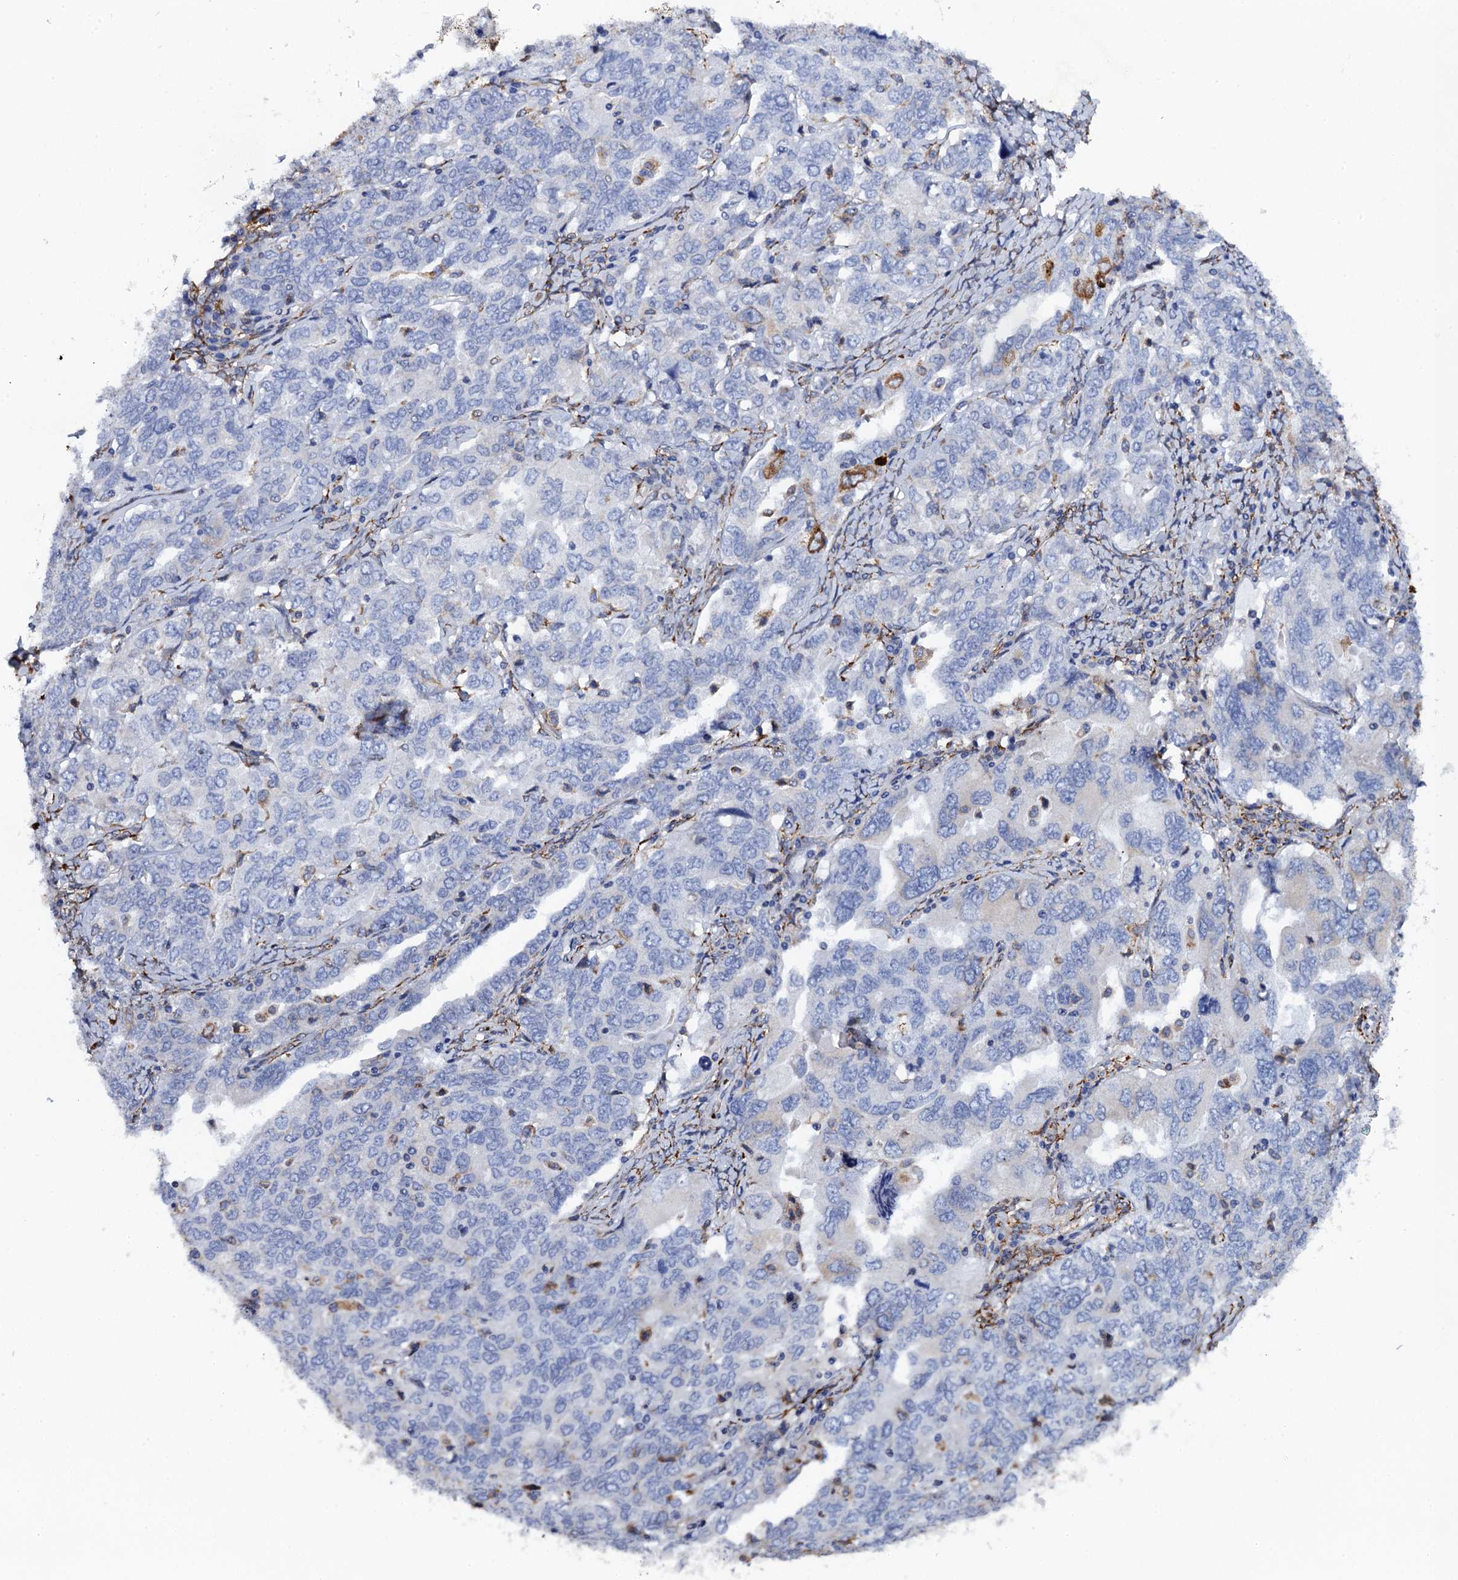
{"staining": {"intensity": "negative", "quantity": "none", "location": "none"}, "tissue": "ovarian cancer", "cell_type": "Tumor cells", "image_type": "cancer", "snomed": [{"axis": "morphology", "description": "Carcinoma, endometroid"}, {"axis": "topography", "description": "Ovary"}], "caption": "Immunohistochemistry (IHC) of human ovarian cancer shows no positivity in tumor cells. (DAB (3,3'-diaminobenzidine) IHC, high magnification).", "gene": "POGLUT3", "patient": {"sex": "female", "age": 62}}